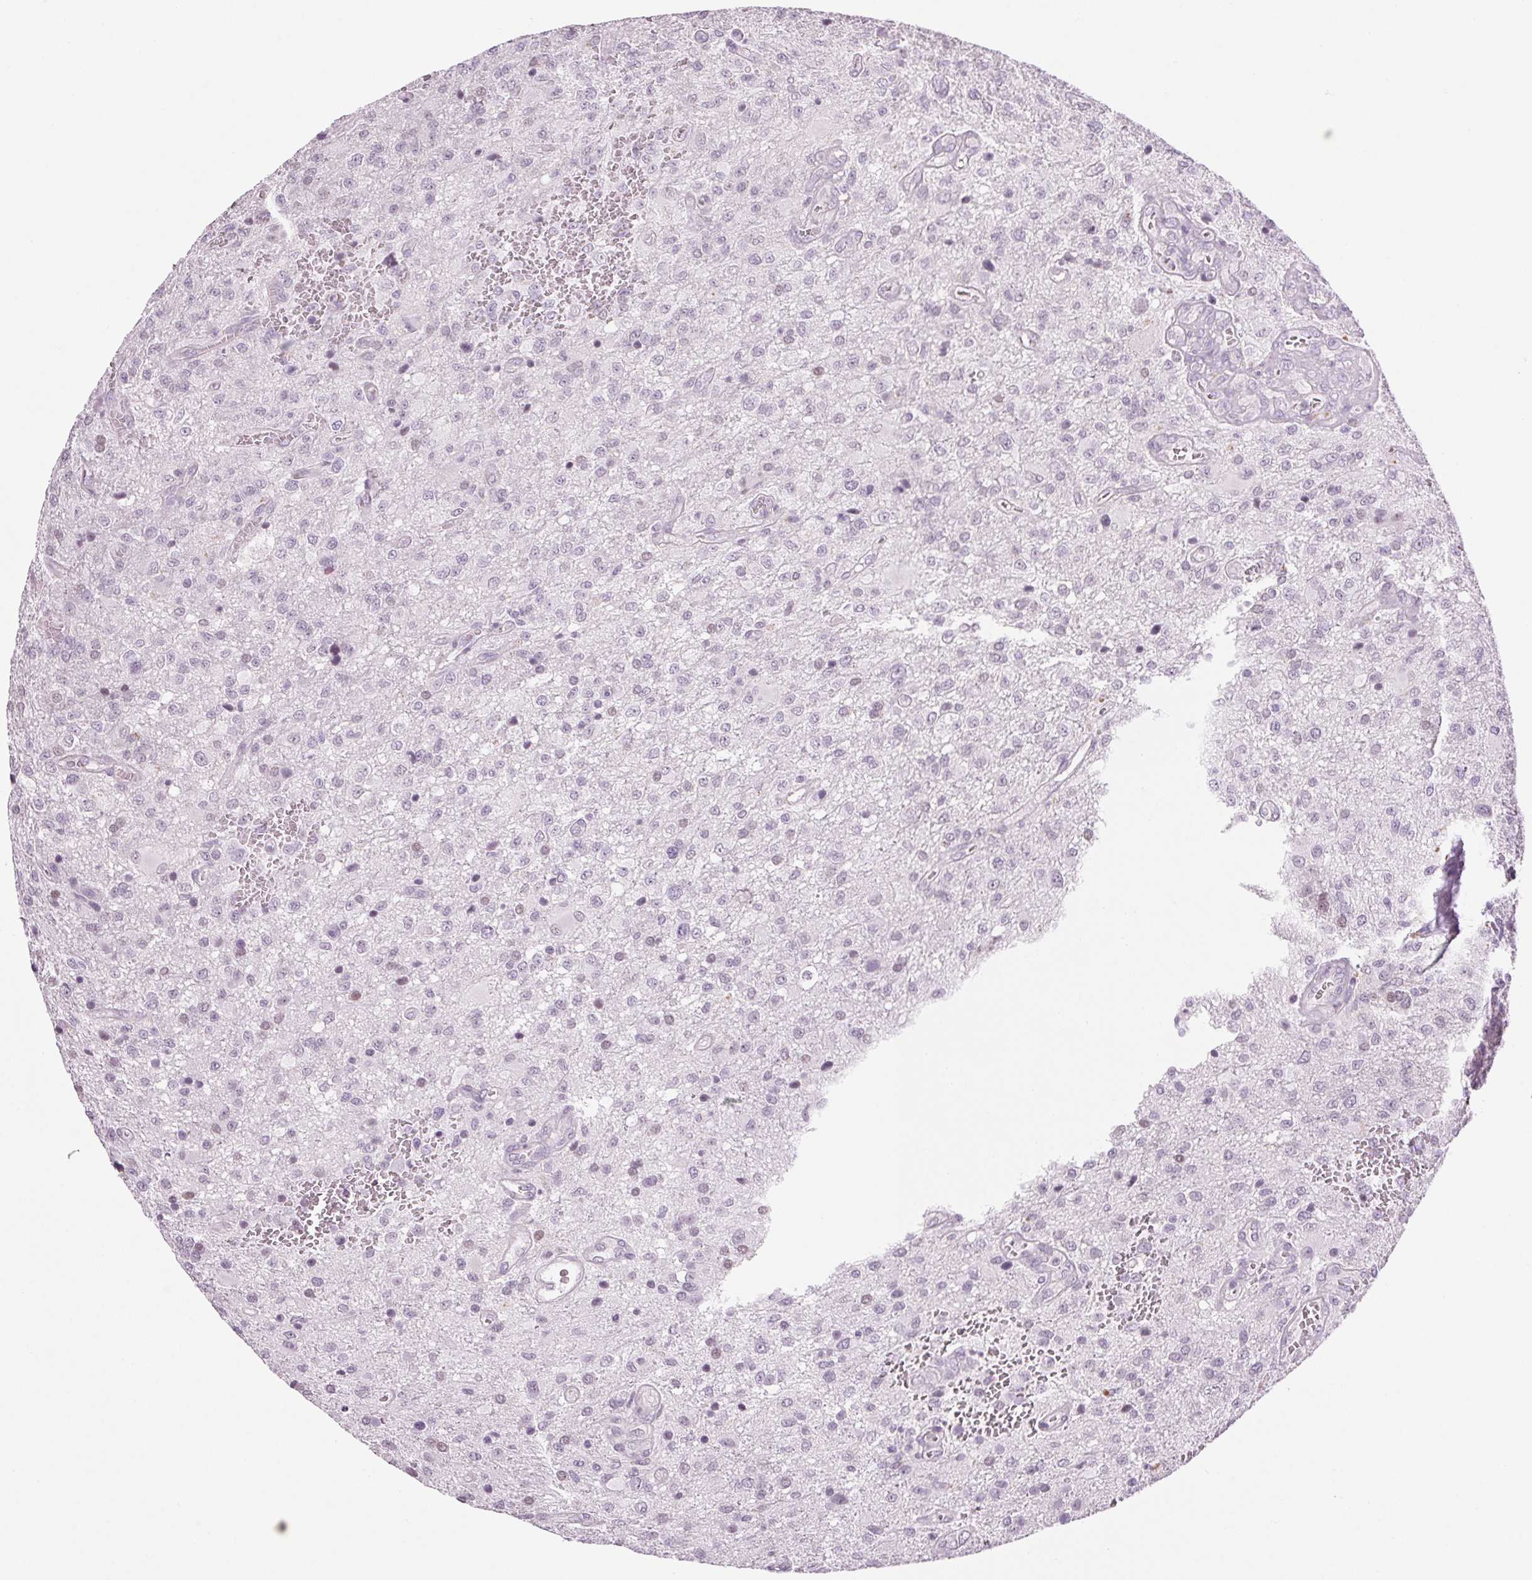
{"staining": {"intensity": "negative", "quantity": "none", "location": "none"}, "tissue": "glioma", "cell_type": "Tumor cells", "image_type": "cancer", "snomed": [{"axis": "morphology", "description": "Glioma, malignant, Low grade"}, {"axis": "topography", "description": "Brain"}], "caption": "Immunohistochemistry (IHC) micrograph of human malignant low-grade glioma stained for a protein (brown), which demonstrates no expression in tumor cells.", "gene": "MPO", "patient": {"sex": "male", "age": 66}}